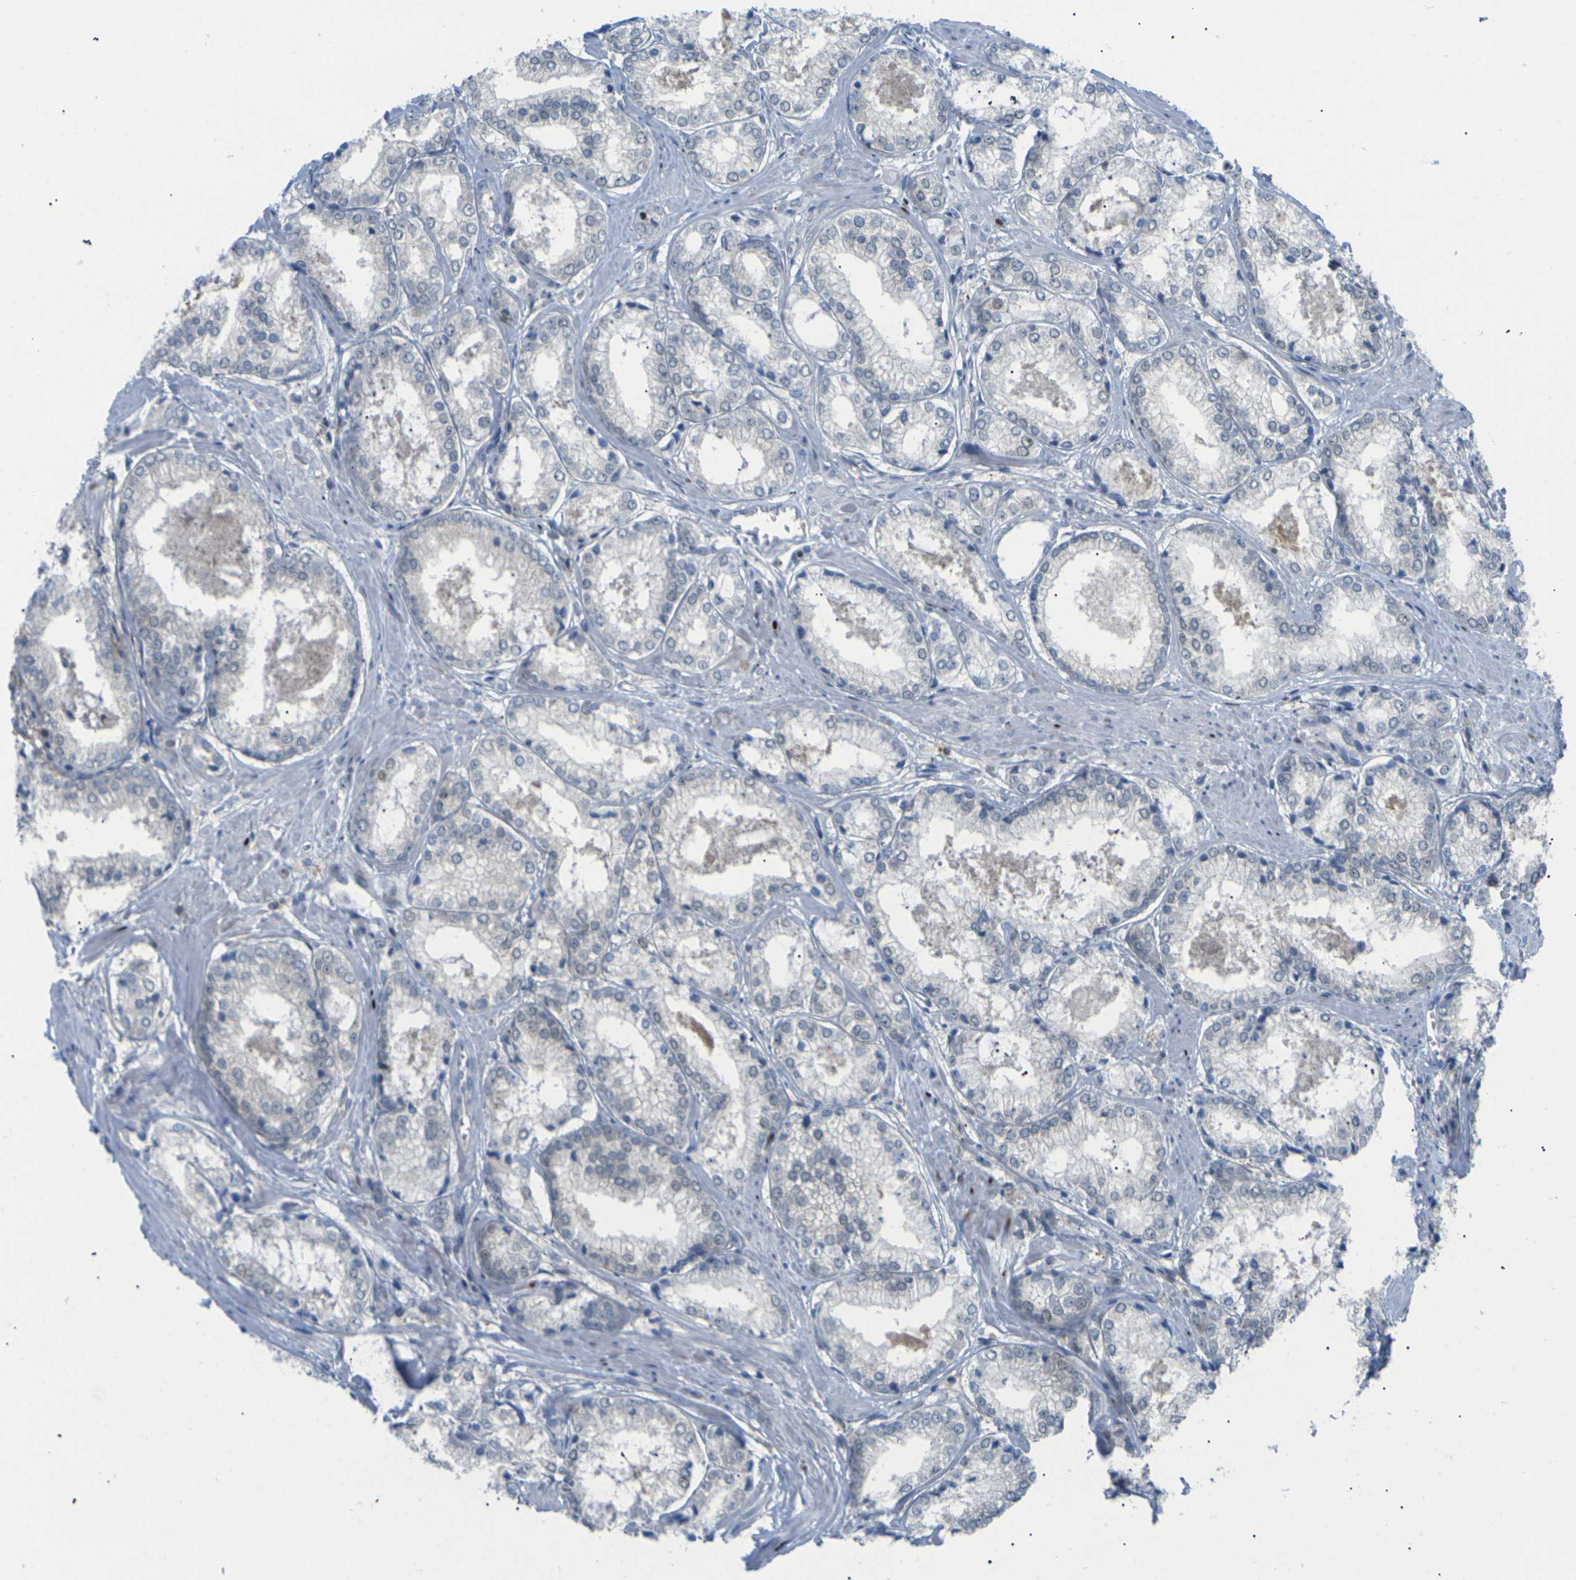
{"staining": {"intensity": "weak", "quantity": "<25%", "location": "cytoplasmic/membranous,nuclear"}, "tissue": "prostate cancer", "cell_type": "Tumor cells", "image_type": "cancer", "snomed": [{"axis": "morphology", "description": "Adenocarcinoma, Low grade"}, {"axis": "topography", "description": "Prostate"}], "caption": "Tumor cells are negative for protein expression in human prostate low-grade adenocarcinoma.", "gene": "RPS6KA3", "patient": {"sex": "male", "age": 64}}